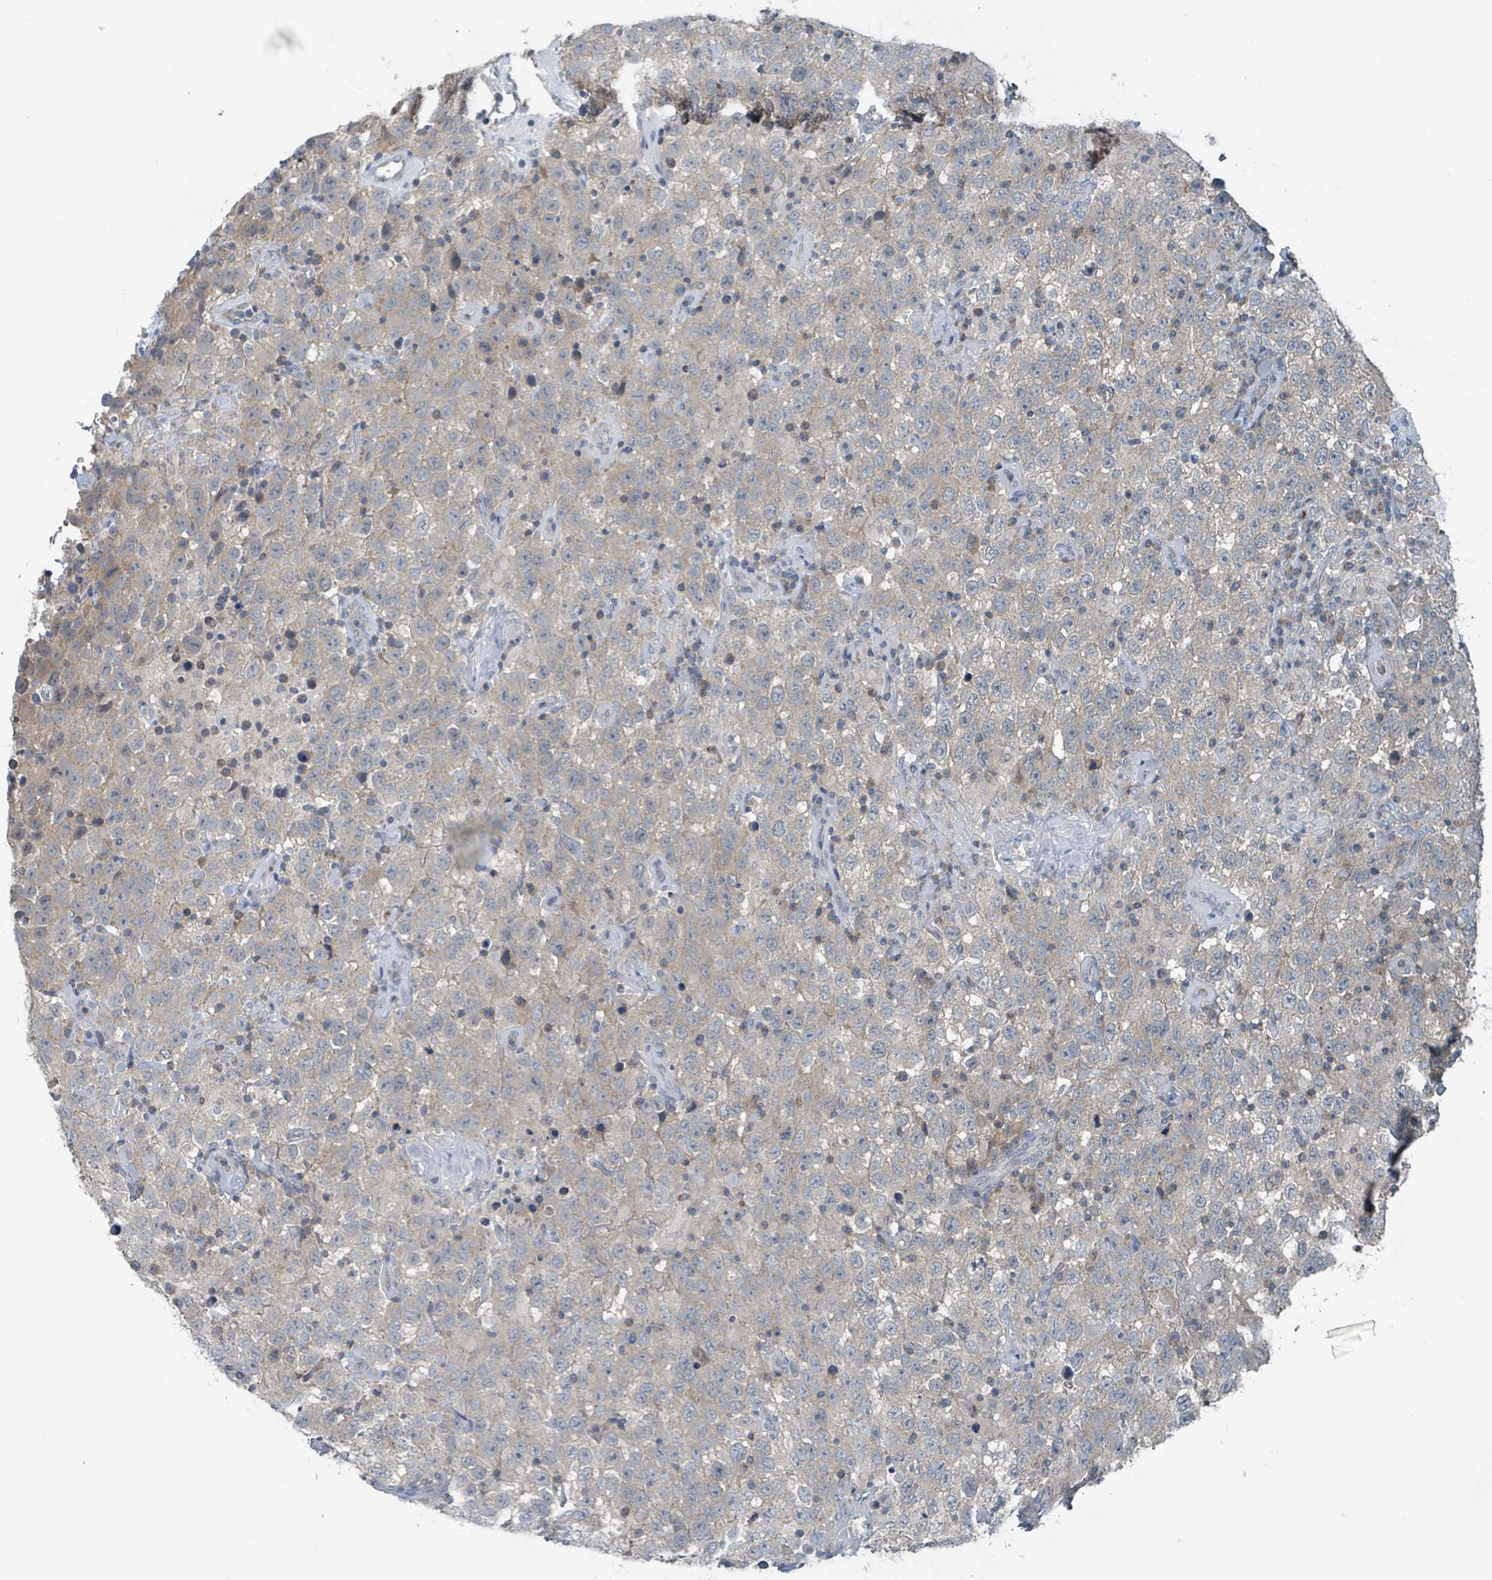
{"staining": {"intensity": "negative", "quantity": "none", "location": "none"}, "tissue": "testis cancer", "cell_type": "Tumor cells", "image_type": "cancer", "snomed": [{"axis": "morphology", "description": "Seminoma, NOS"}, {"axis": "topography", "description": "Testis"}], "caption": "The histopathology image reveals no significant positivity in tumor cells of seminoma (testis). (Immunohistochemistry (ihc), brightfield microscopy, high magnification).", "gene": "ACBD4", "patient": {"sex": "male", "age": 41}}